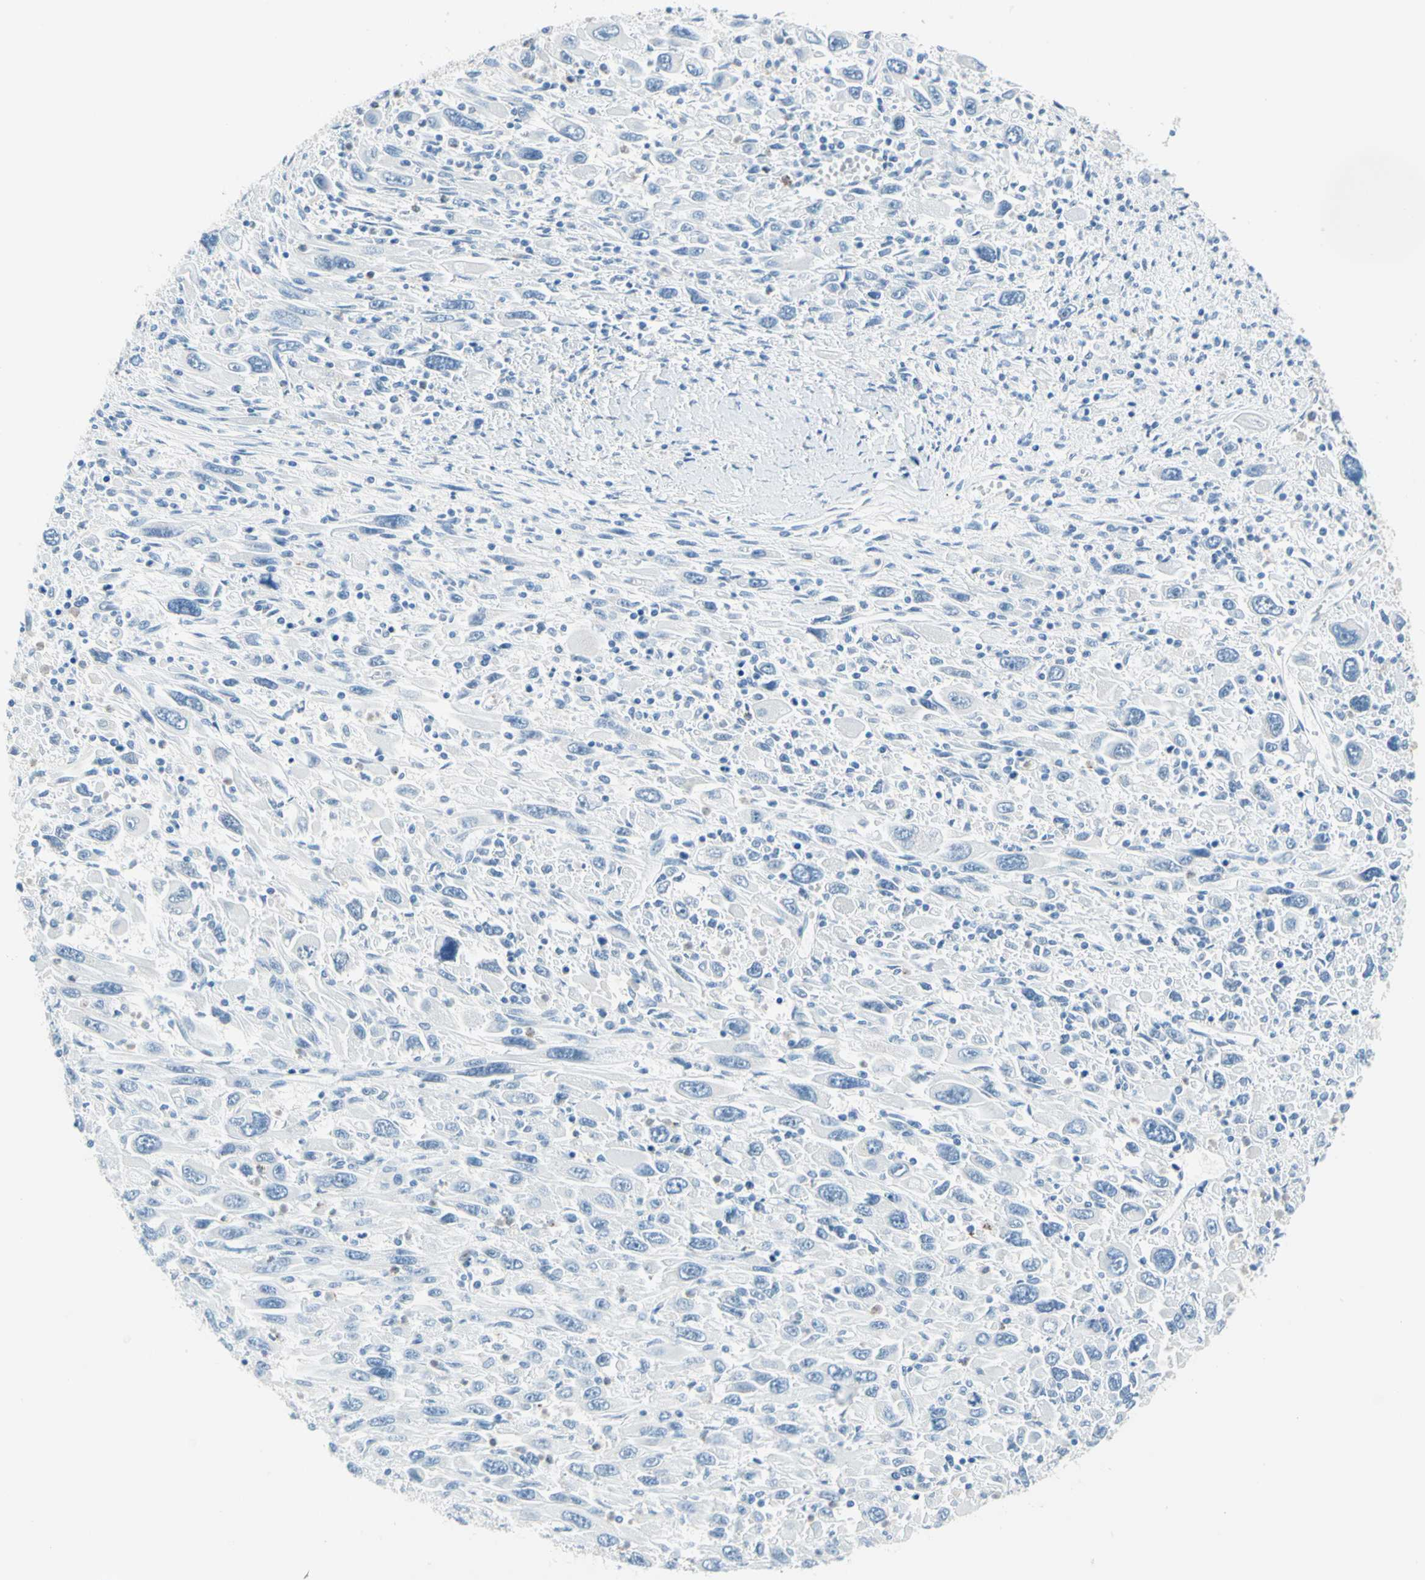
{"staining": {"intensity": "negative", "quantity": "none", "location": "none"}, "tissue": "melanoma", "cell_type": "Tumor cells", "image_type": "cancer", "snomed": [{"axis": "morphology", "description": "Malignant melanoma, Metastatic site"}, {"axis": "topography", "description": "Skin"}], "caption": "The IHC micrograph has no significant expression in tumor cells of melanoma tissue.", "gene": "CYSLTR1", "patient": {"sex": "female", "age": 56}}